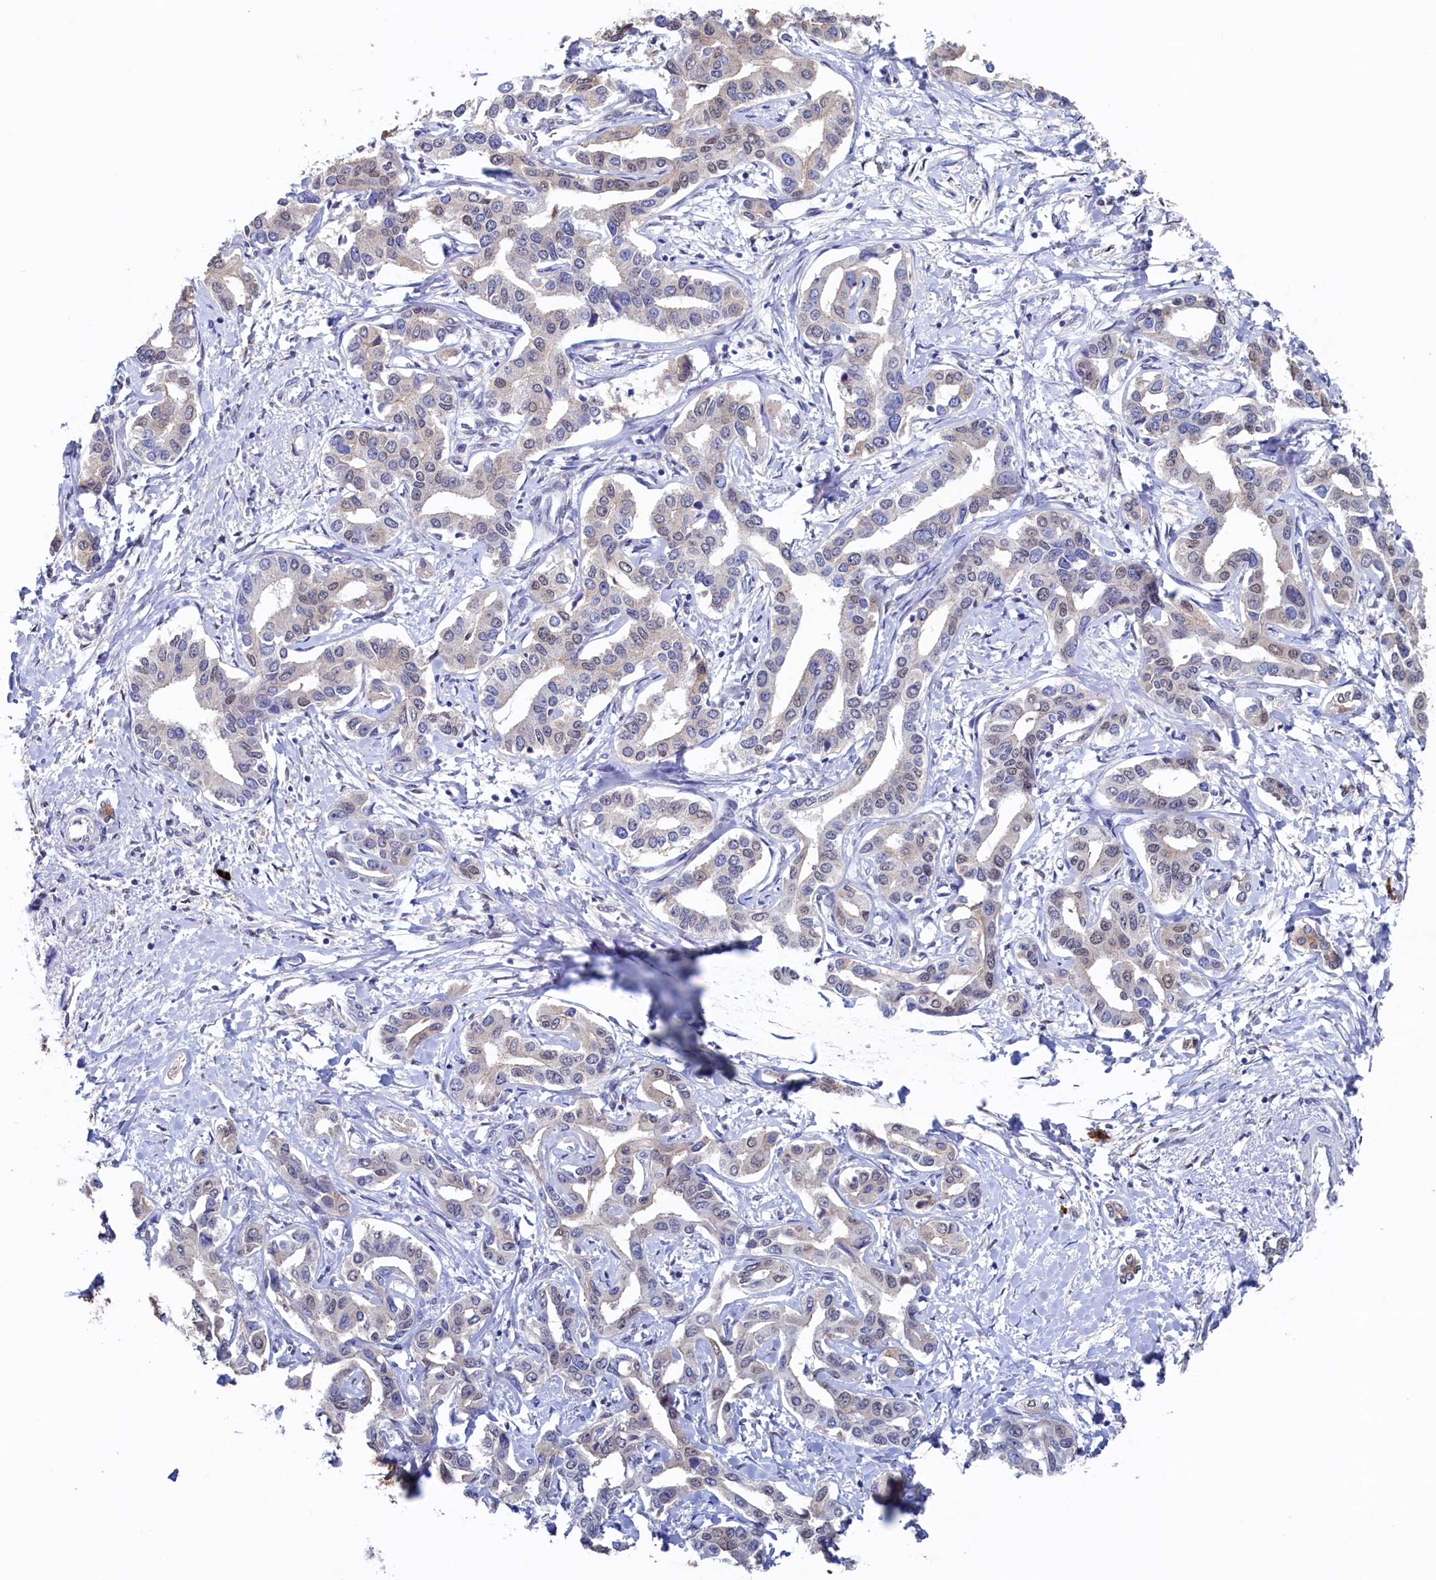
{"staining": {"intensity": "weak", "quantity": "<25%", "location": "nuclear"}, "tissue": "liver cancer", "cell_type": "Tumor cells", "image_type": "cancer", "snomed": [{"axis": "morphology", "description": "Cholangiocarcinoma"}, {"axis": "topography", "description": "Liver"}], "caption": "Human liver cancer stained for a protein using immunohistochemistry exhibits no positivity in tumor cells.", "gene": "AHCY", "patient": {"sex": "male", "age": 59}}